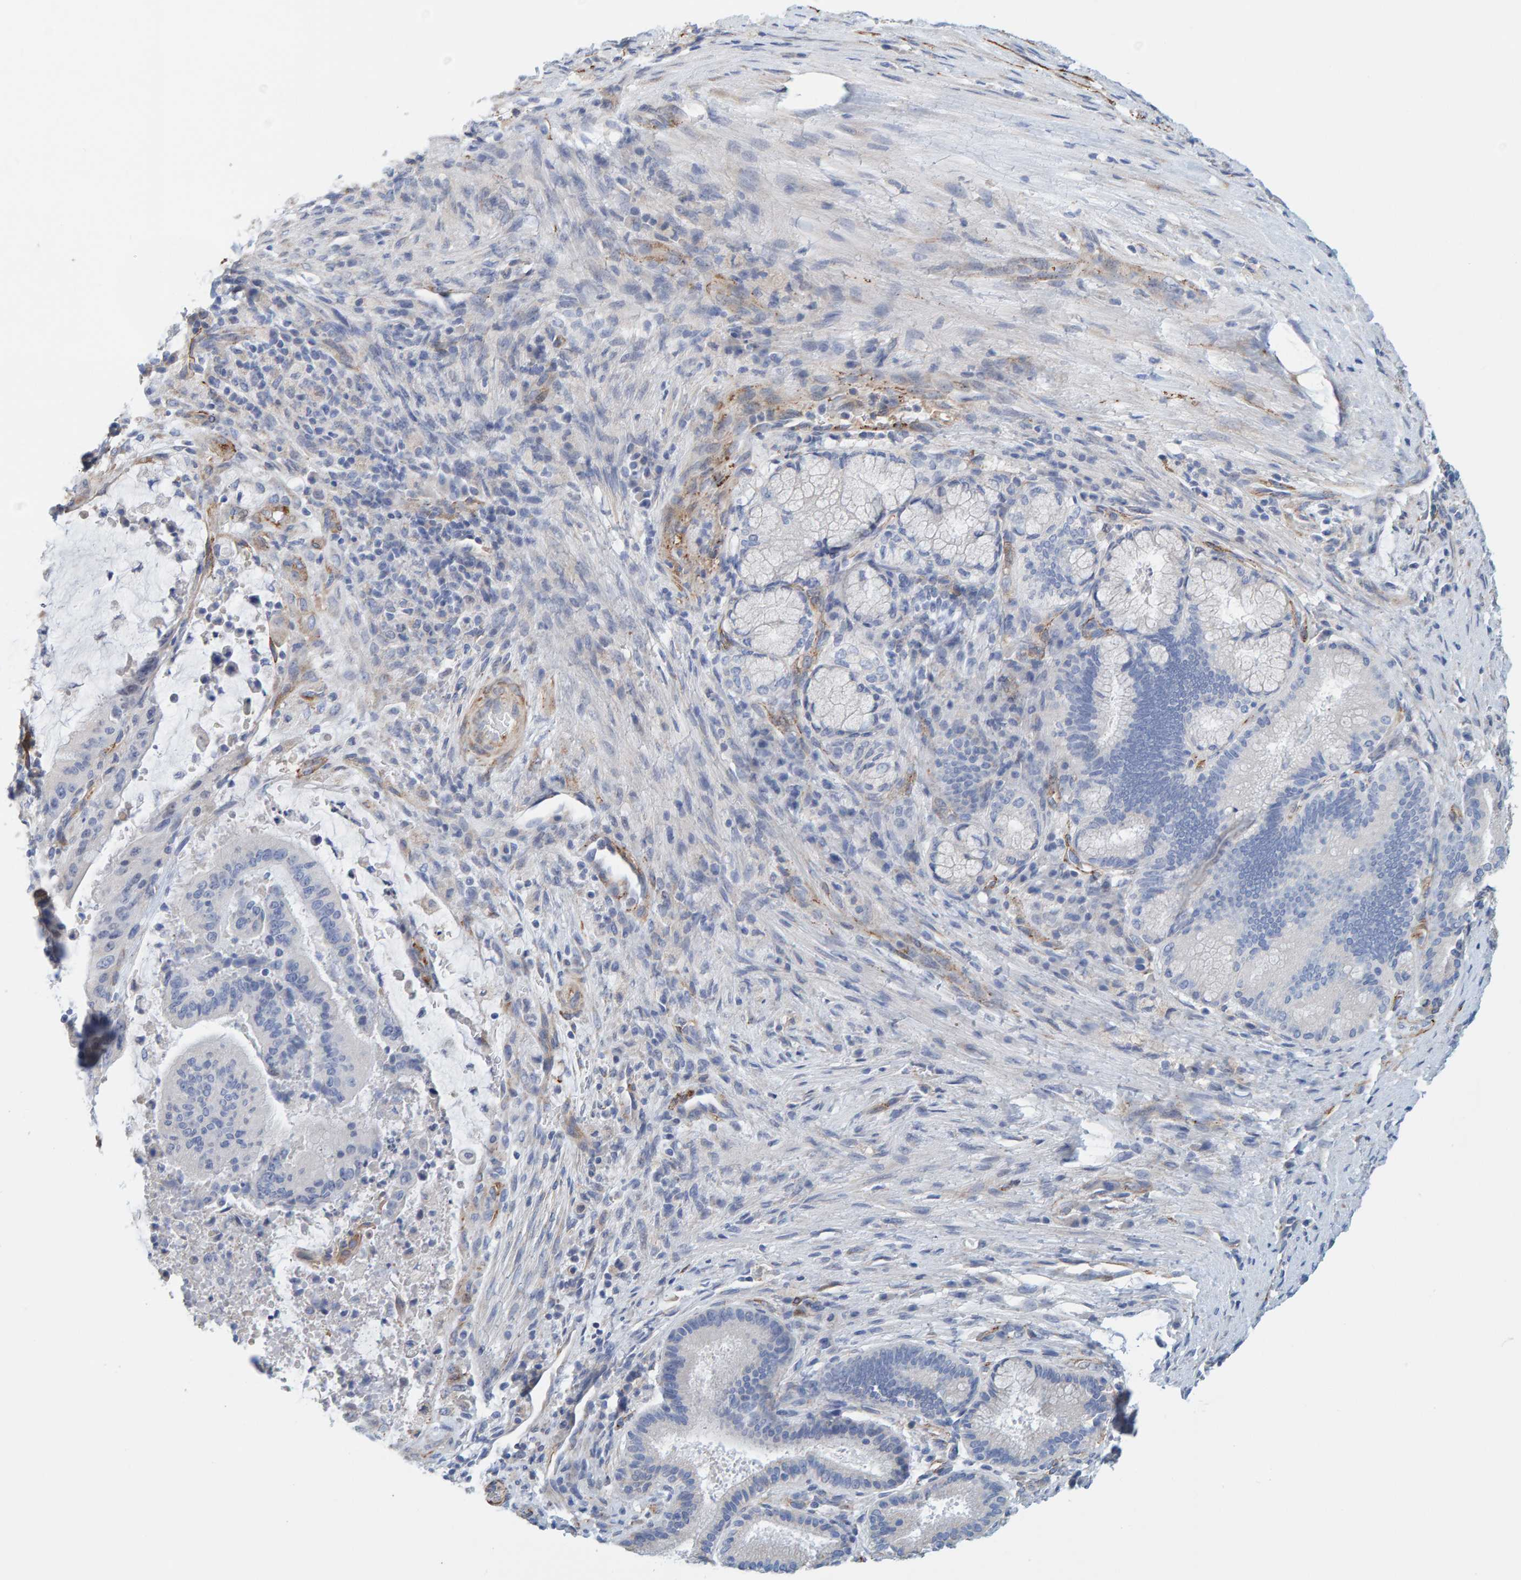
{"staining": {"intensity": "negative", "quantity": "none", "location": "none"}, "tissue": "liver cancer", "cell_type": "Tumor cells", "image_type": "cancer", "snomed": [{"axis": "morphology", "description": "Normal tissue, NOS"}, {"axis": "morphology", "description": "Cholangiocarcinoma"}, {"axis": "topography", "description": "Liver"}, {"axis": "topography", "description": "Peripheral nerve tissue"}], "caption": "This is a micrograph of immunohistochemistry staining of liver cholangiocarcinoma, which shows no staining in tumor cells.", "gene": "MAP1B", "patient": {"sex": "female", "age": 73}}